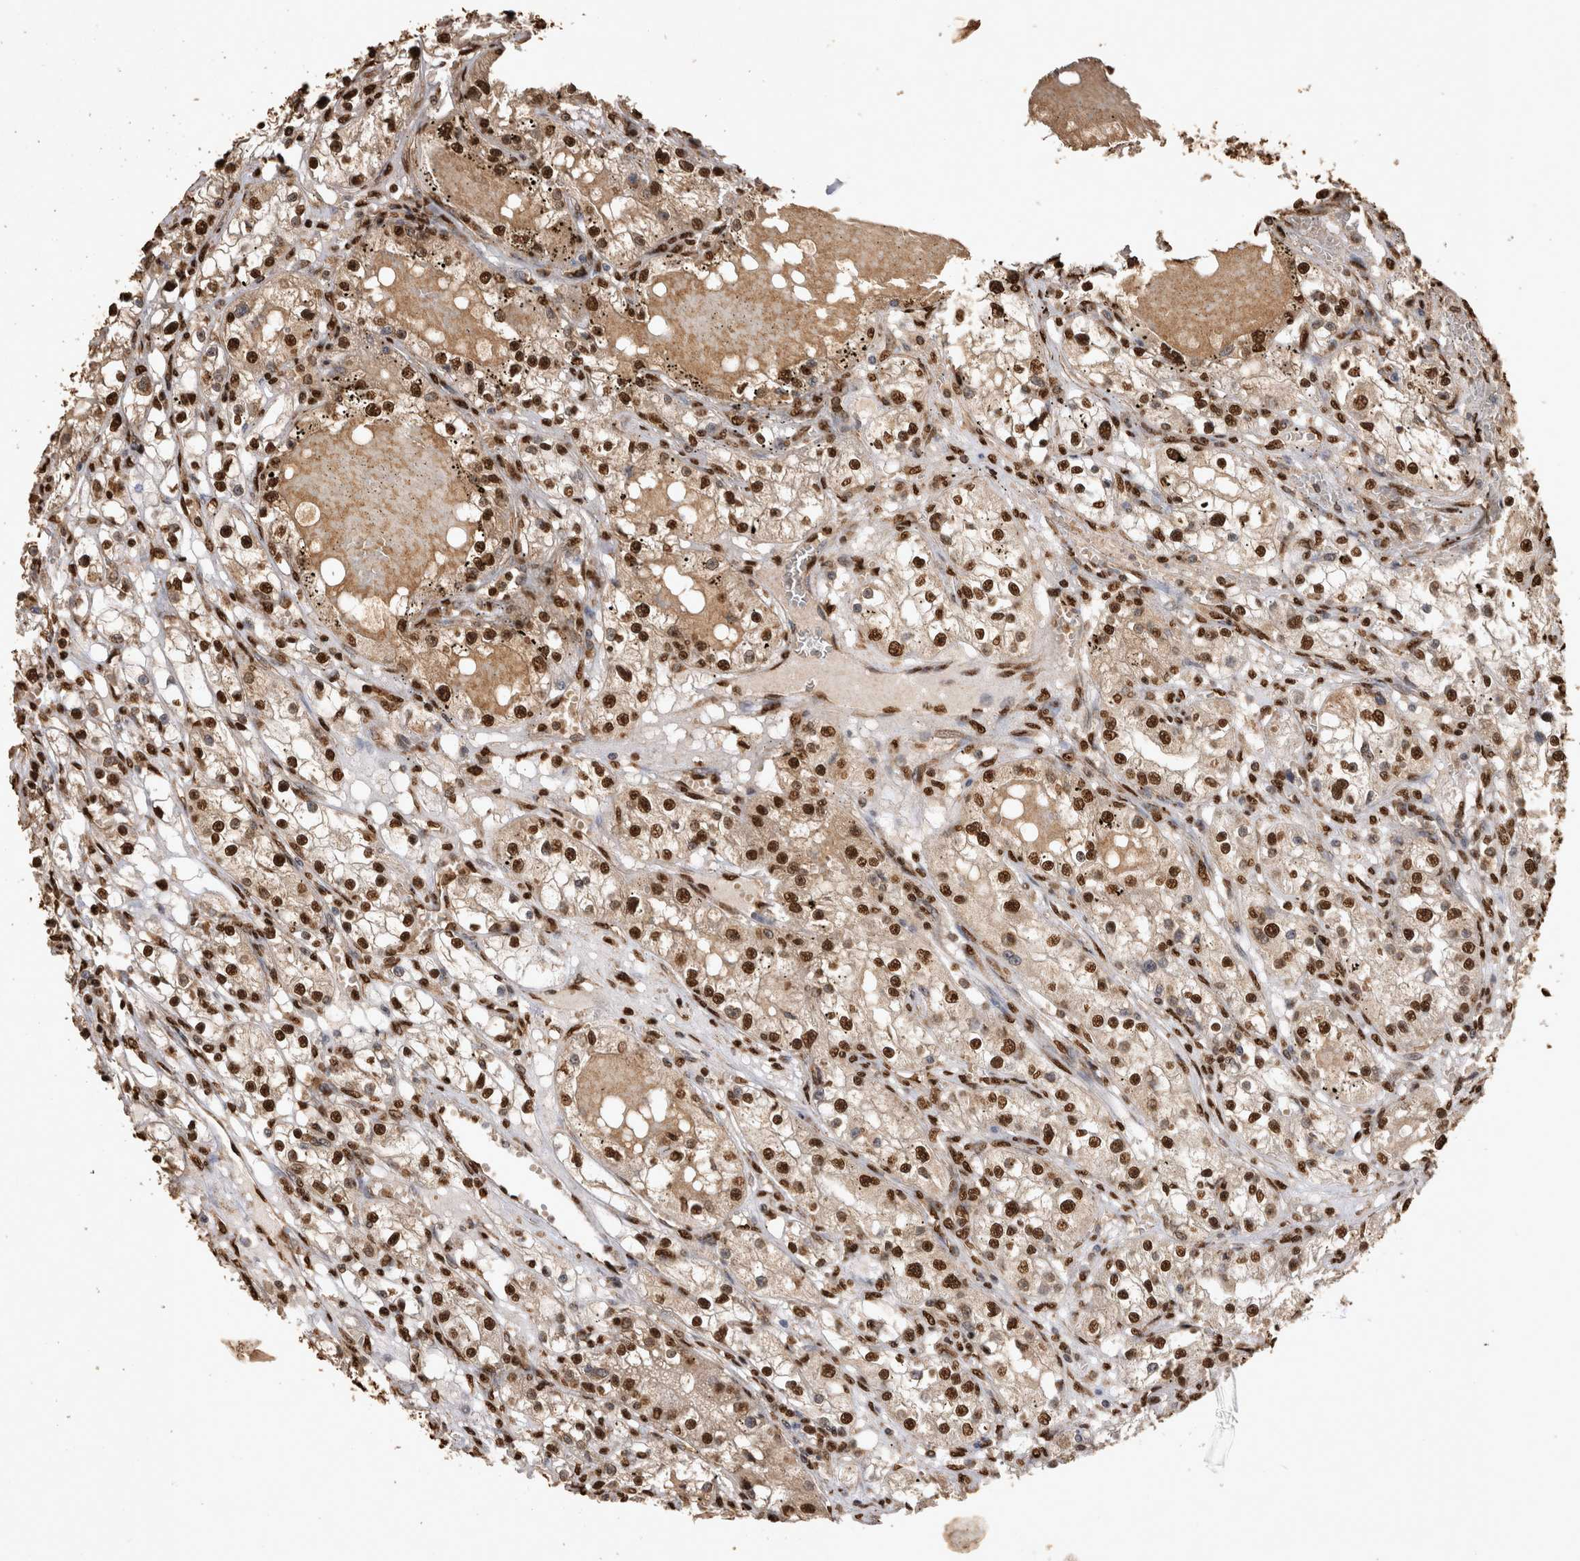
{"staining": {"intensity": "strong", "quantity": ">75%", "location": "nuclear"}, "tissue": "renal cancer", "cell_type": "Tumor cells", "image_type": "cancer", "snomed": [{"axis": "morphology", "description": "Adenocarcinoma, NOS"}, {"axis": "topography", "description": "Kidney"}], "caption": "Renal cancer was stained to show a protein in brown. There is high levels of strong nuclear positivity in about >75% of tumor cells.", "gene": "OAS2", "patient": {"sex": "male", "age": 56}}